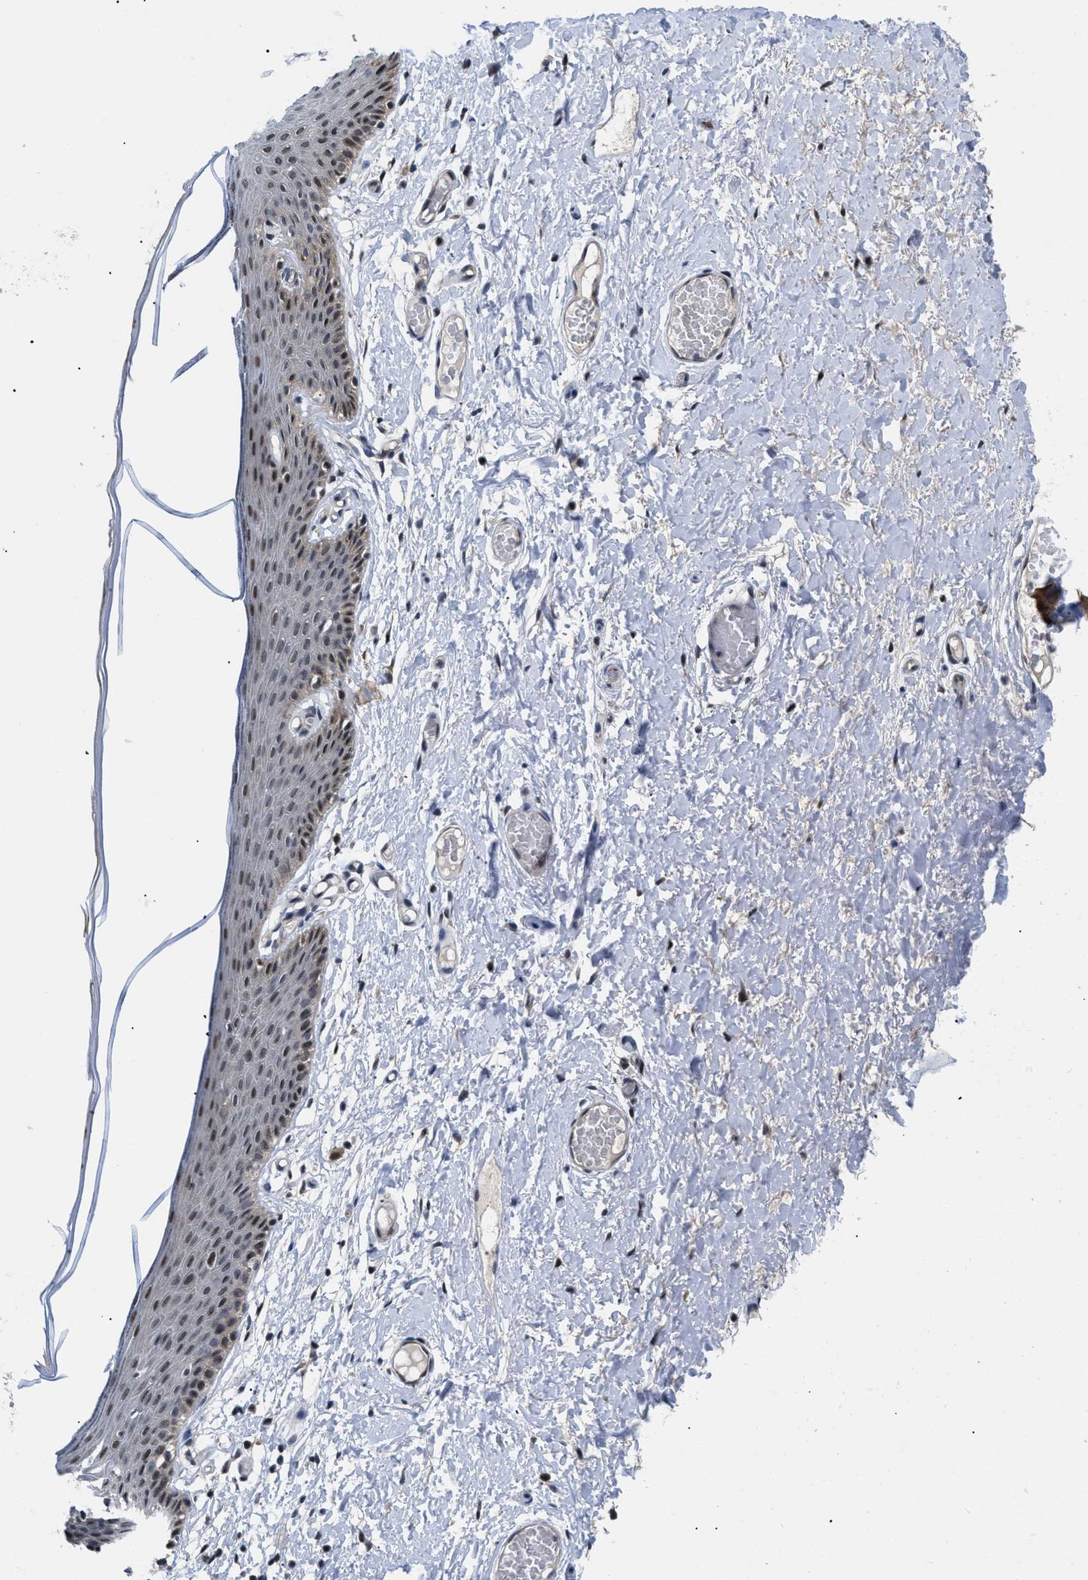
{"staining": {"intensity": "strong", "quantity": ">75%", "location": "cytoplasmic/membranous,nuclear"}, "tissue": "skin", "cell_type": "Epidermal cells", "image_type": "normal", "snomed": [{"axis": "morphology", "description": "Normal tissue, NOS"}, {"axis": "topography", "description": "Vulva"}], "caption": "Epidermal cells show high levels of strong cytoplasmic/membranous,nuclear positivity in about >75% of cells in normal skin.", "gene": "SLC29A2", "patient": {"sex": "female", "age": 54}}